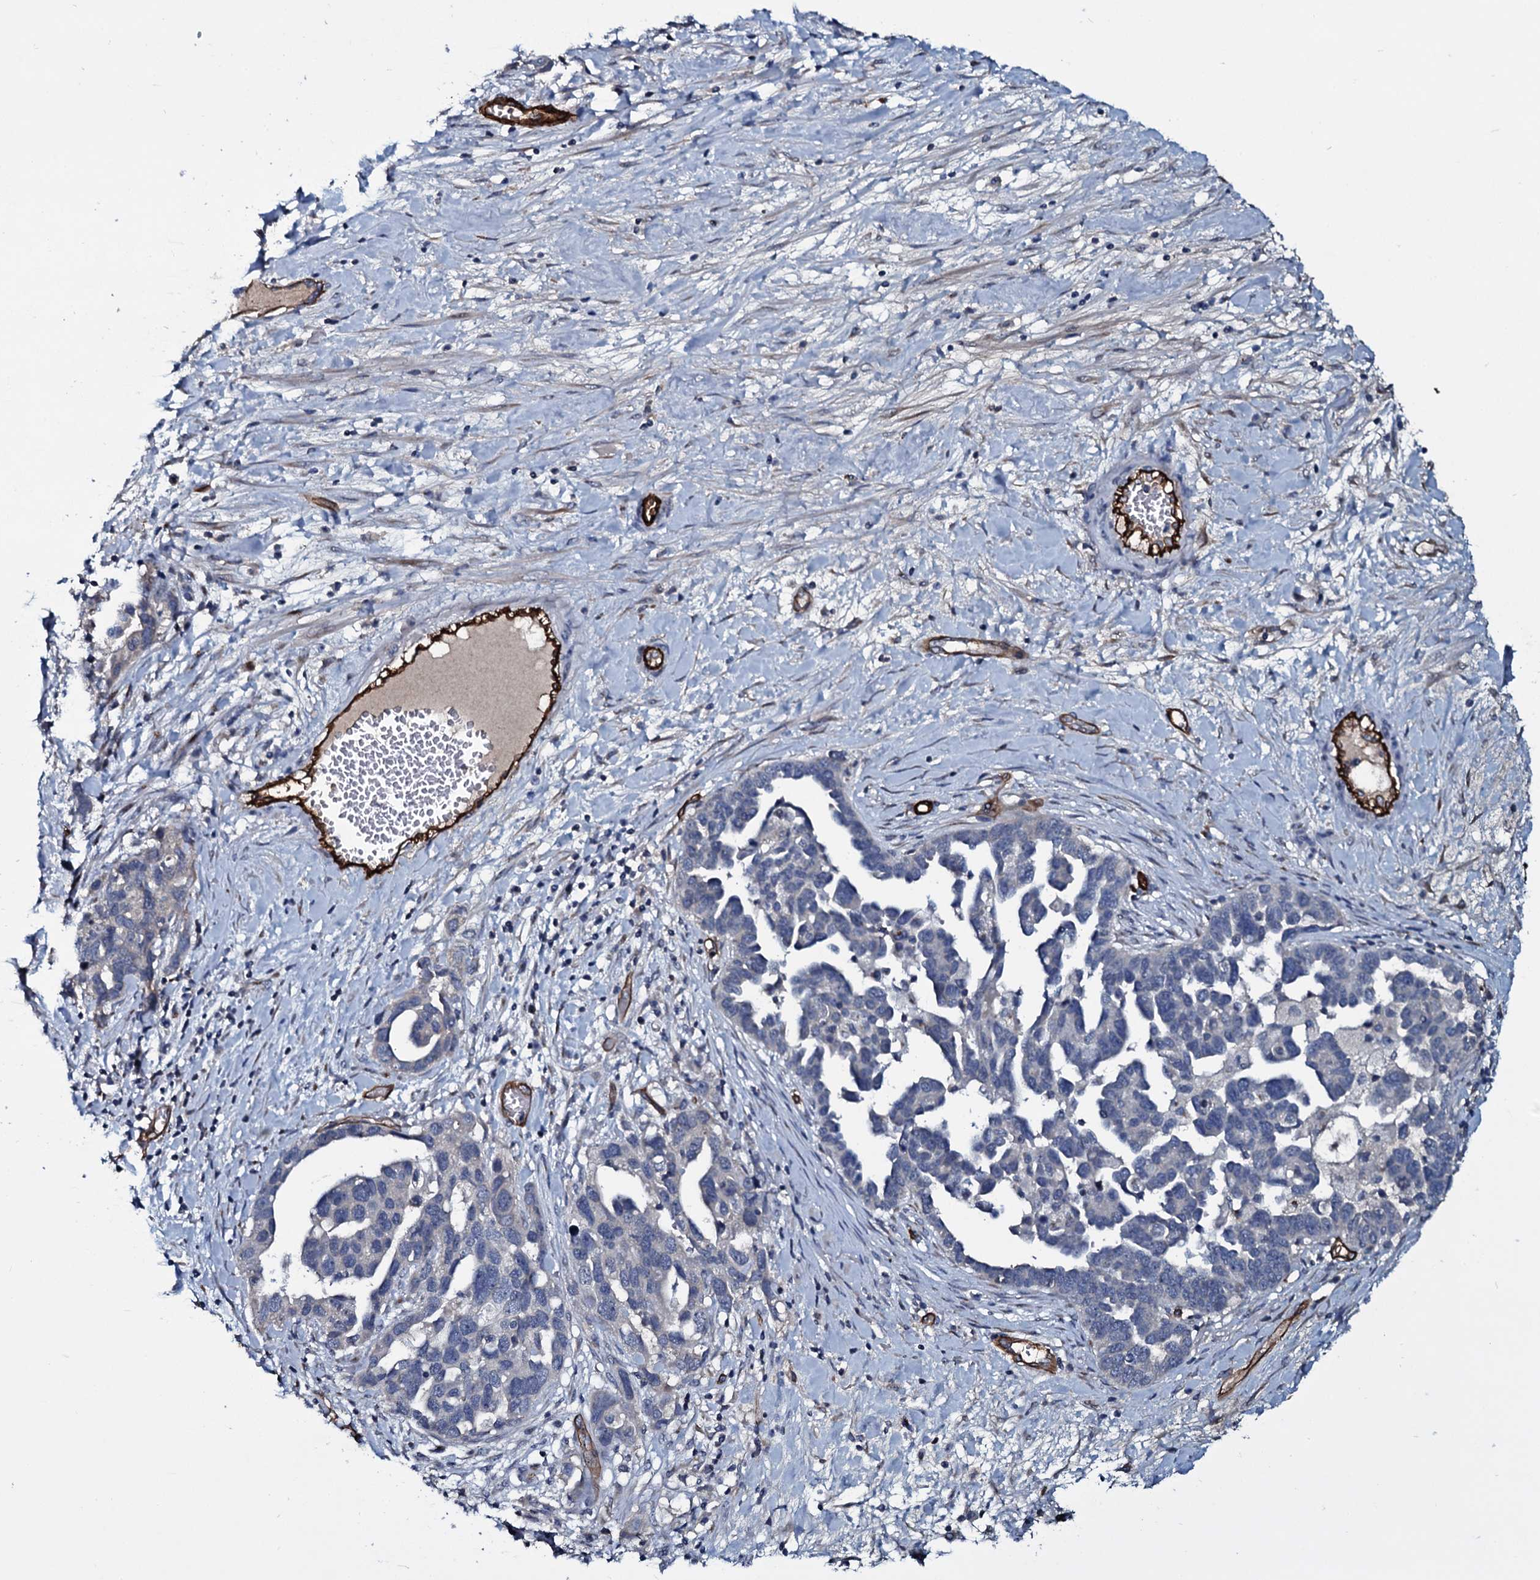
{"staining": {"intensity": "negative", "quantity": "none", "location": "none"}, "tissue": "ovarian cancer", "cell_type": "Tumor cells", "image_type": "cancer", "snomed": [{"axis": "morphology", "description": "Cystadenocarcinoma, serous, NOS"}, {"axis": "topography", "description": "Ovary"}], "caption": "Photomicrograph shows no significant protein expression in tumor cells of ovarian cancer.", "gene": "CLEC14A", "patient": {"sex": "female", "age": 54}}